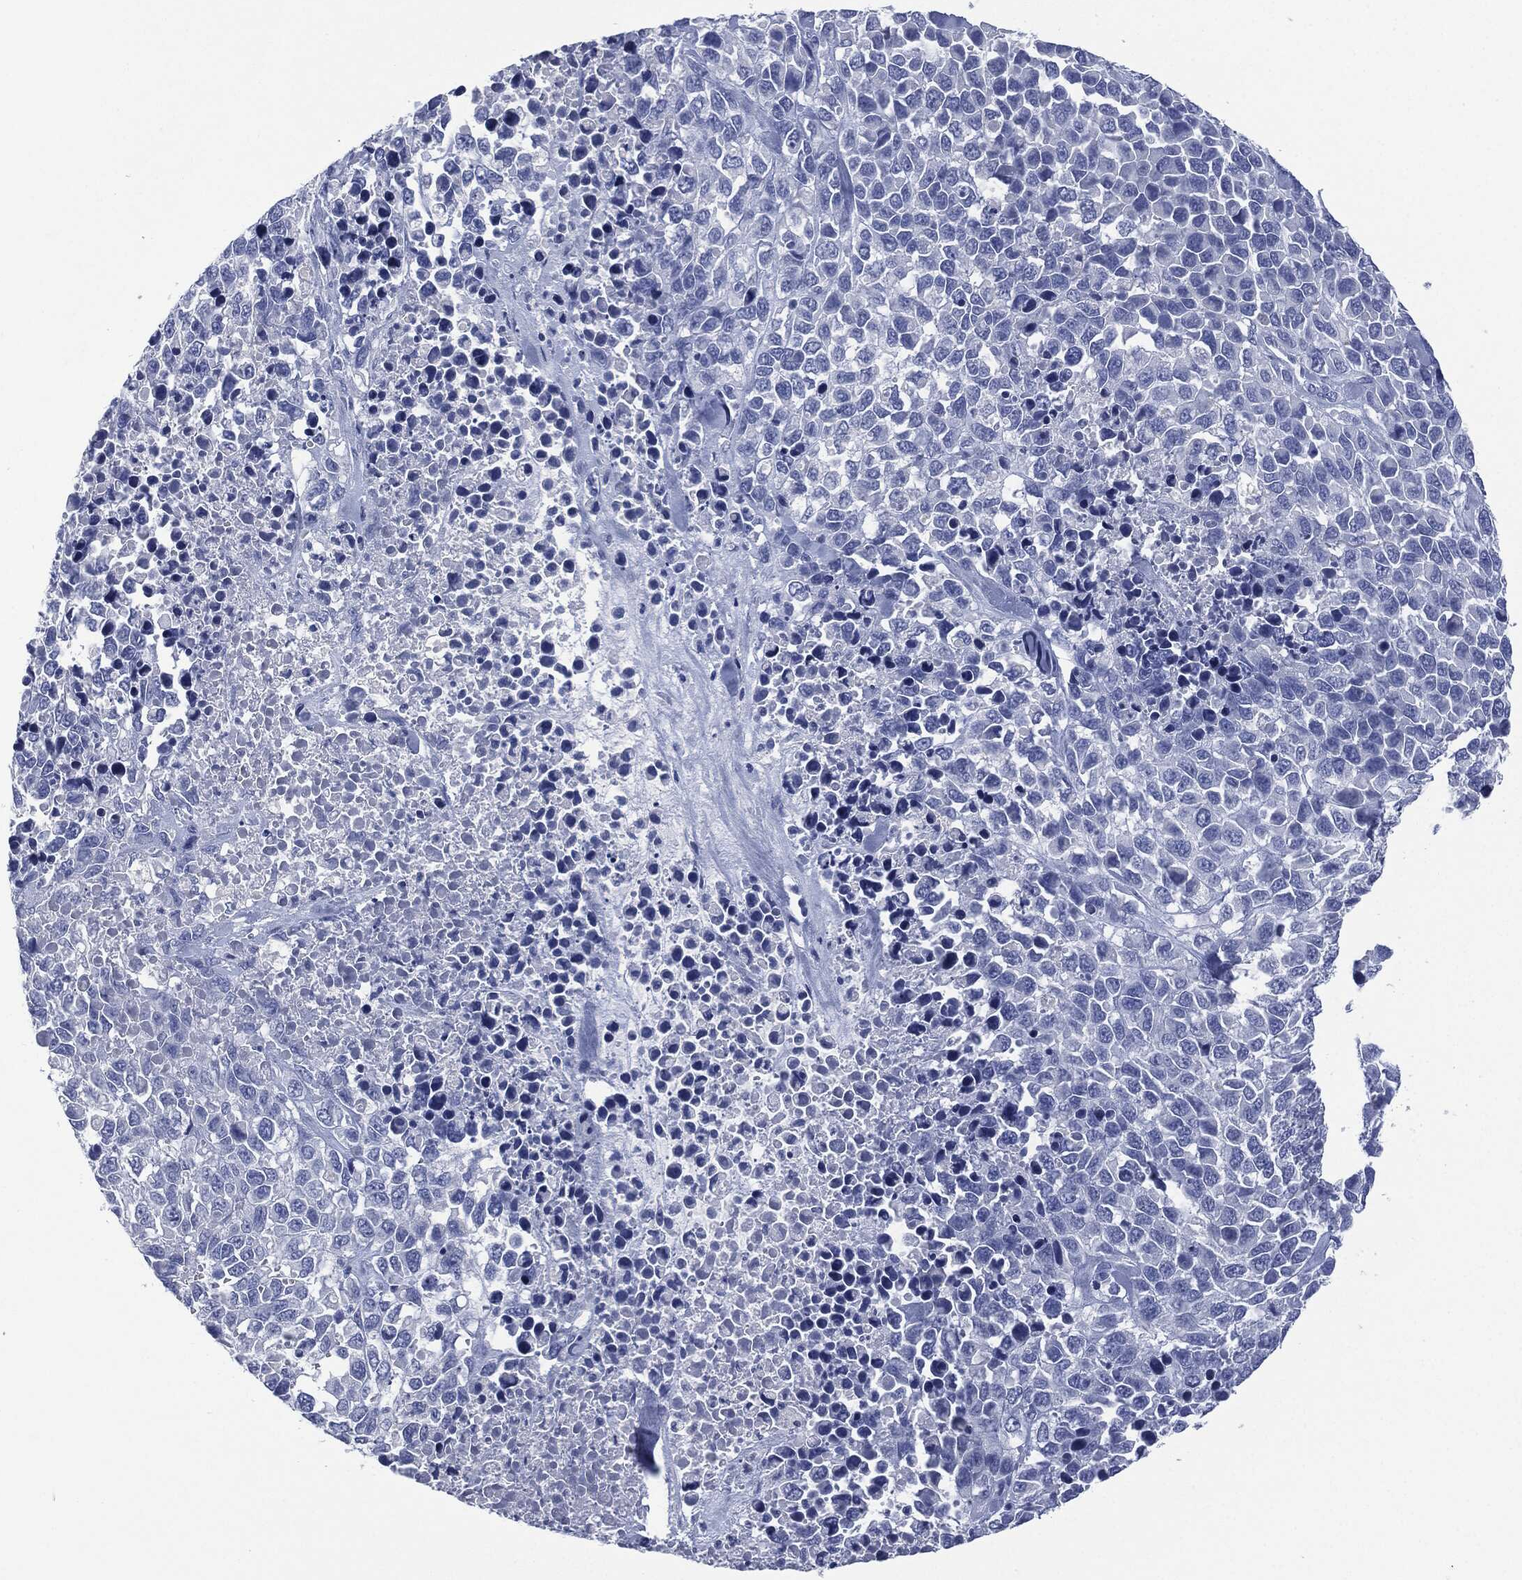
{"staining": {"intensity": "negative", "quantity": "none", "location": "none"}, "tissue": "melanoma", "cell_type": "Tumor cells", "image_type": "cancer", "snomed": [{"axis": "morphology", "description": "Malignant melanoma, Metastatic site"}, {"axis": "topography", "description": "Skin"}], "caption": "Malignant melanoma (metastatic site) was stained to show a protein in brown. There is no significant staining in tumor cells.", "gene": "MUC16", "patient": {"sex": "male", "age": 84}}